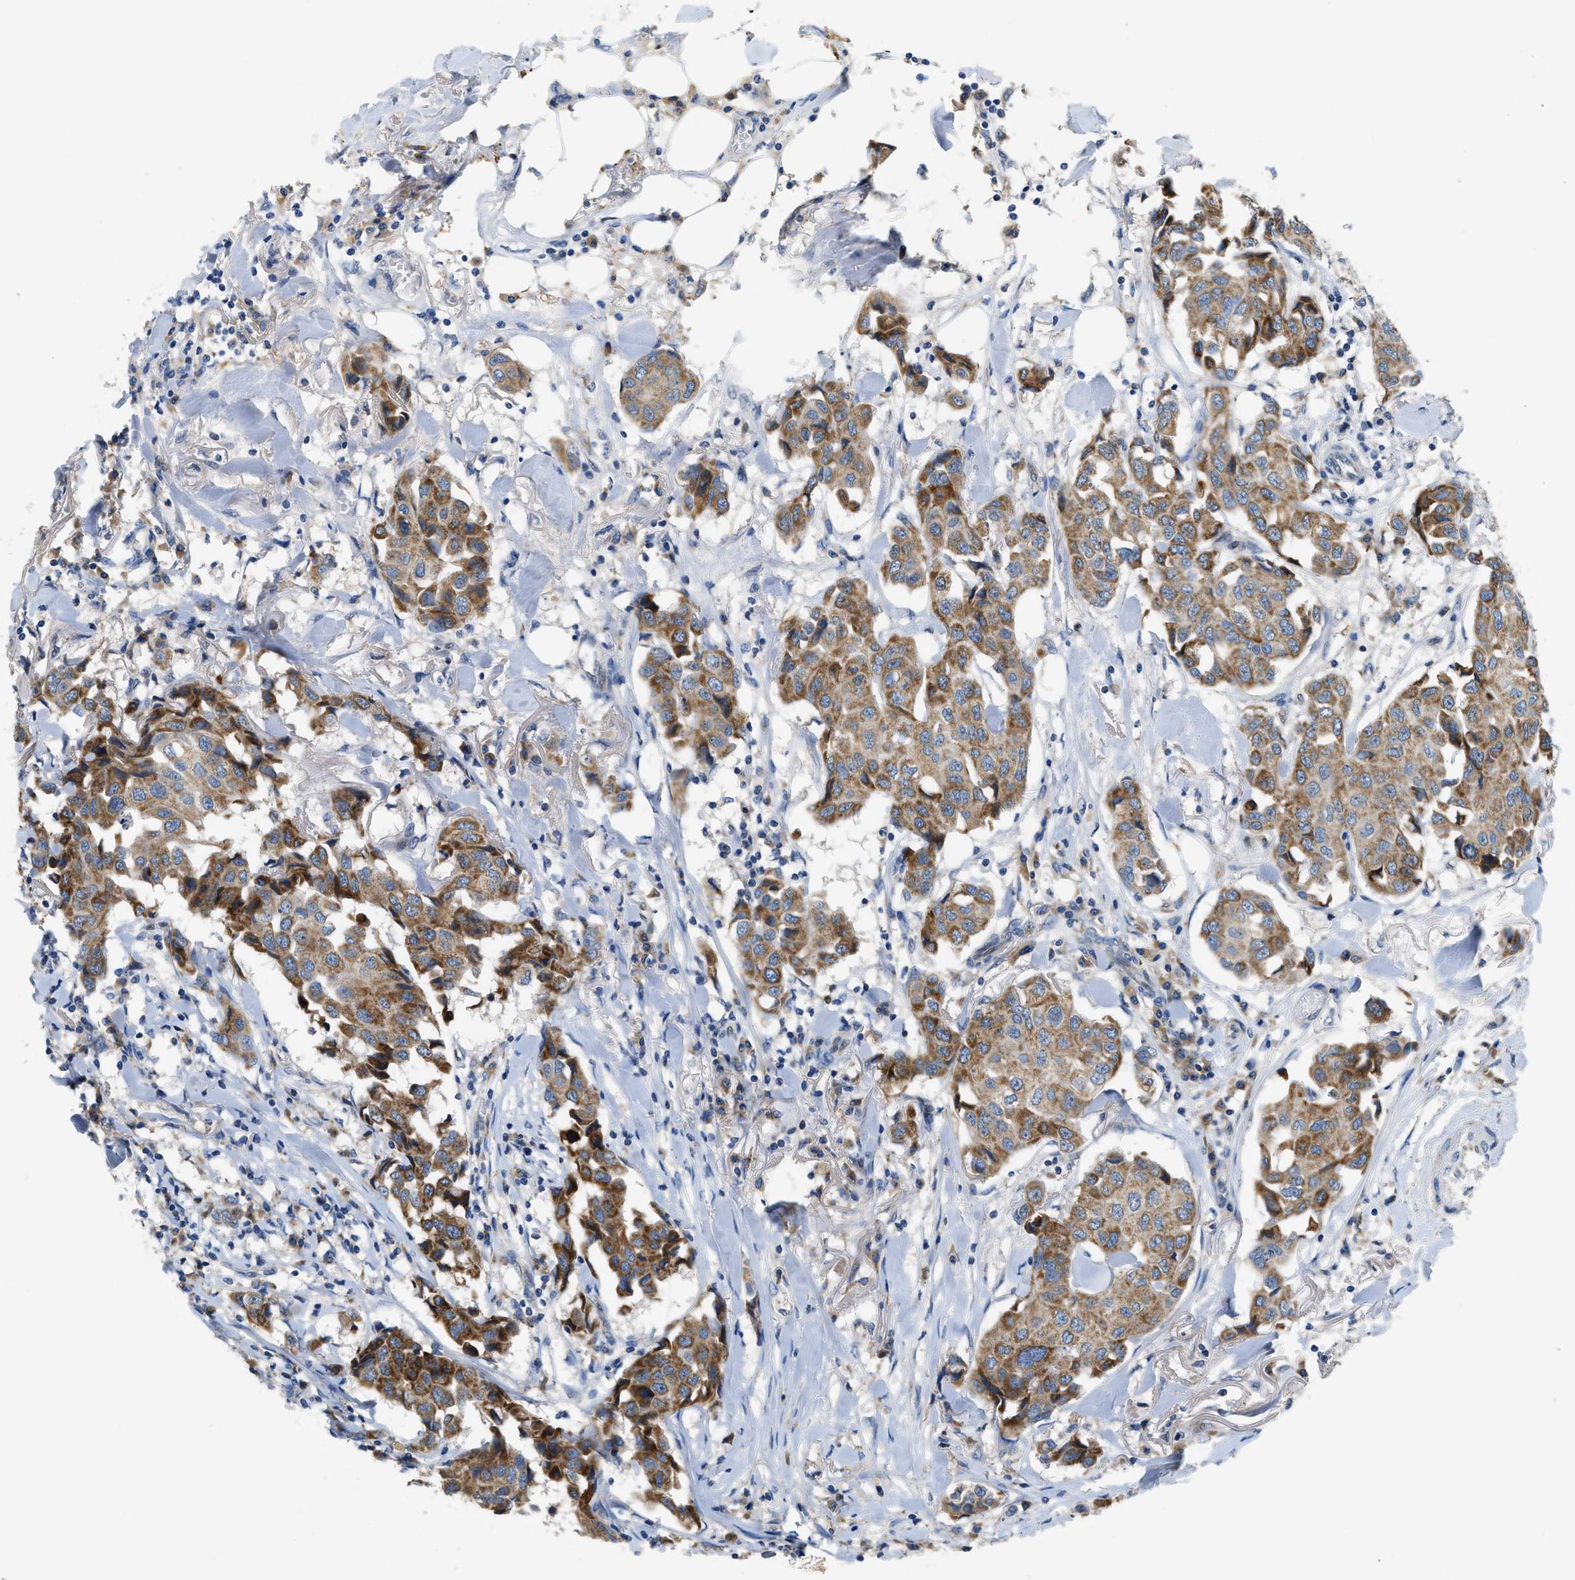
{"staining": {"intensity": "moderate", "quantity": ">75%", "location": "cytoplasmic/membranous"}, "tissue": "breast cancer", "cell_type": "Tumor cells", "image_type": "cancer", "snomed": [{"axis": "morphology", "description": "Duct carcinoma"}, {"axis": "topography", "description": "Breast"}], "caption": "Protein staining by IHC reveals moderate cytoplasmic/membranous expression in about >75% of tumor cells in breast cancer.", "gene": "PNKD", "patient": {"sex": "female", "age": 80}}